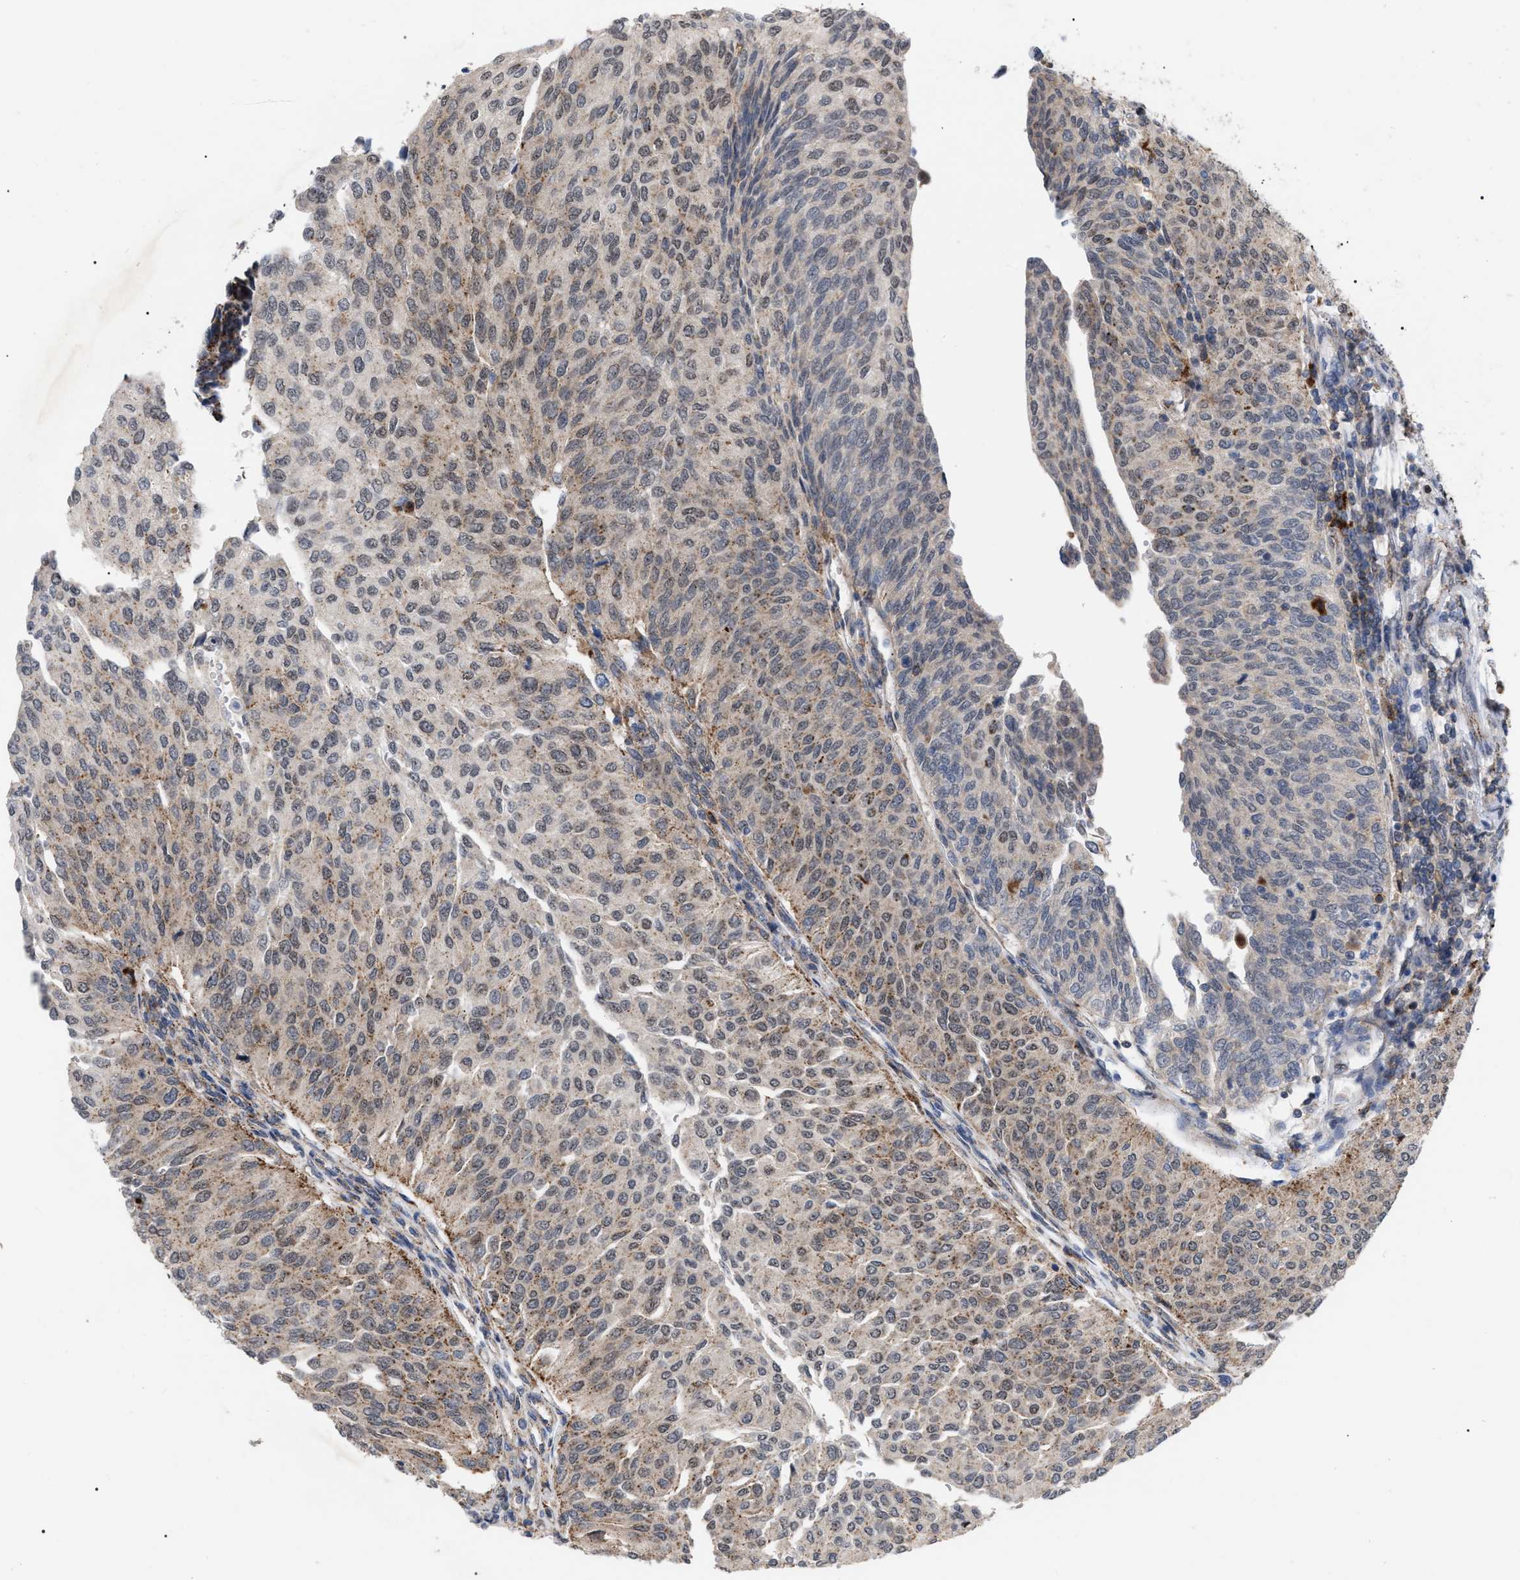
{"staining": {"intensity": "weak", "quantity": "25%-75%", "location": "cytoplasmic/membranous,nuclear"}, "tissue": "urothelial cancer", "cell_type": "Tumor cells", "image_type": "cancer", "snomed": [{"axis": "morphology", "description": "Urothelial carcinoma, Low grade"}, {"axis": "topography", "description": "Urinary bladder"}], "caption": "Urothelial cancer stained with IHC exhibits weak cytoplasmic/membranous and nuclear staining in about 25%-75% of tumor cells.", "gene": "UPF1", "patient": {"sex": "female", "age": 79}}